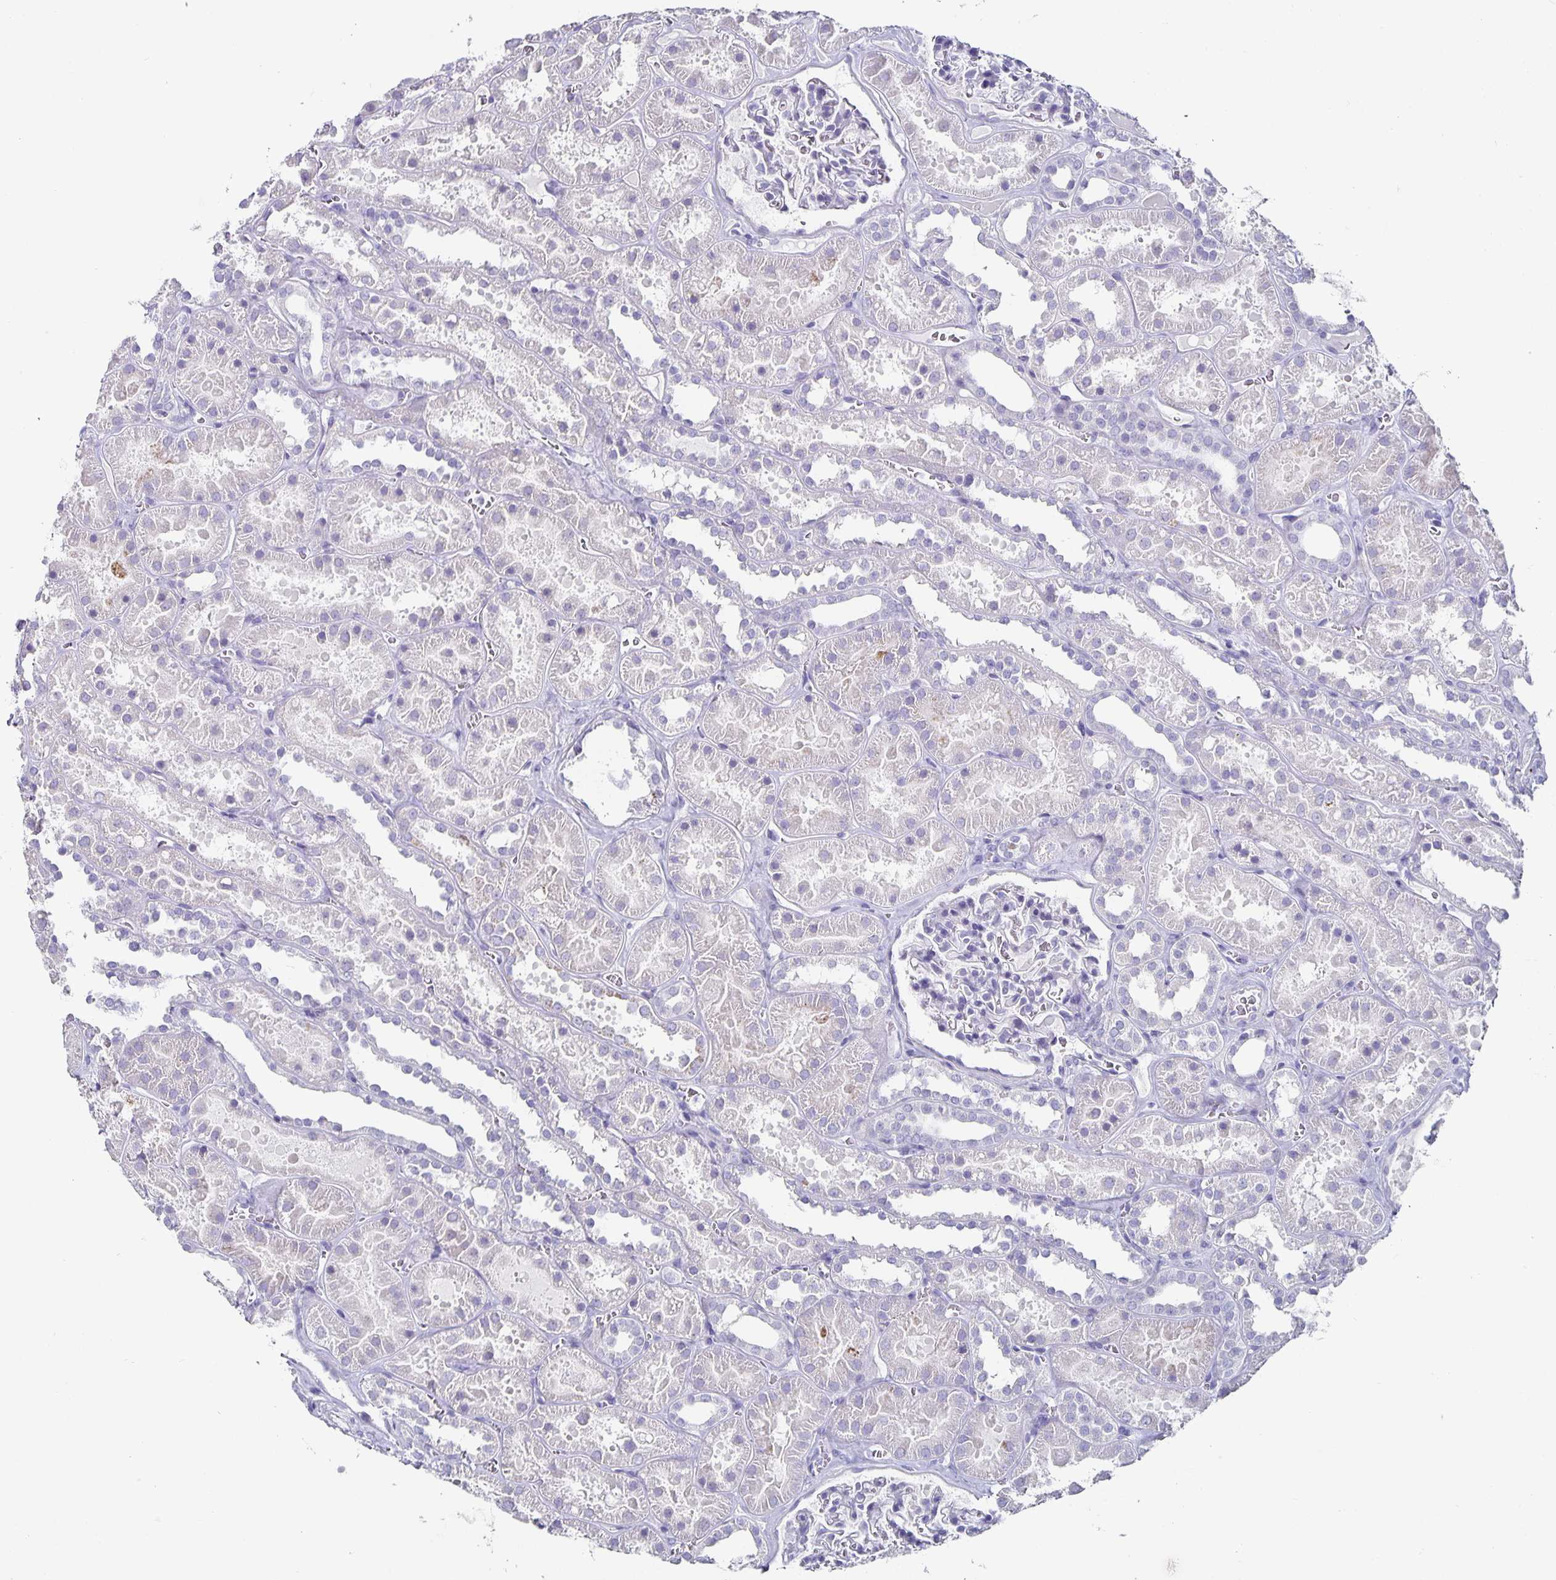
{"staining": {"intensity": "negative", "quantity": "none", "location": "none"}, "tissue": "kidney", "cell_type": "Cells in glomeruli", "image_type": "normal", "snomed": [{"axis": "morphology", "description": "Normal tissue, NOS"}, {"axis": "topography", "description": "Kidney"}], "caption": "This is a image of IHC staining of normal kidney, which shows no positivity in cells in glomeruli.", "gene": "CHGA", "patient": {"sex": "female", "age": 41}}